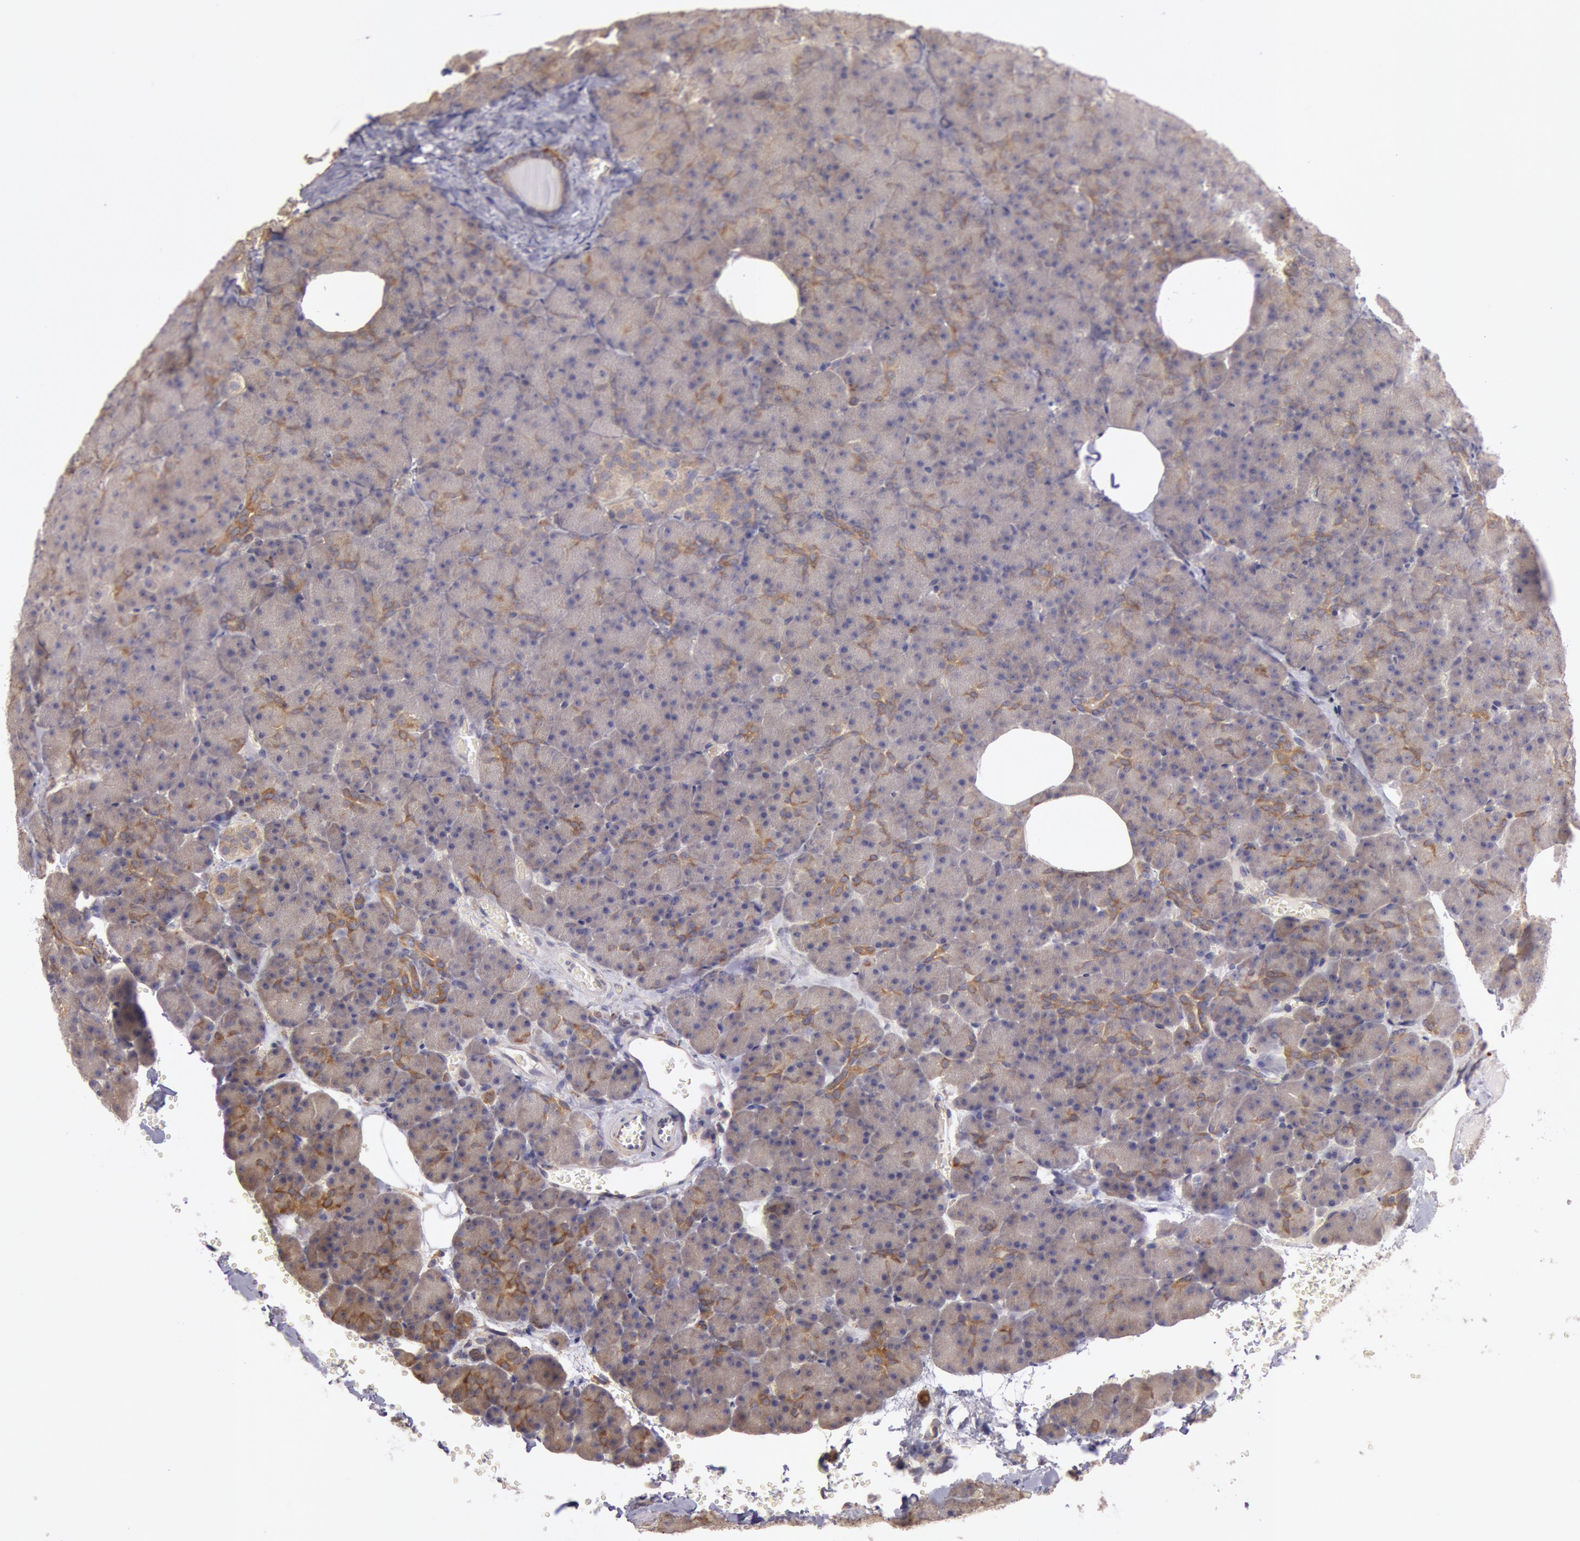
{"staining": {"intensity": "moderate", "quantity": ">75%", "location": "cytoplasmic/membranous"}, "tissue": "pancreas", "cell_type": "Exocrine glandular cells", "image_type": "normal", "snomed": [{"axis": "morphology", "description": "Normal tissue, NOS"}, {"axis": "topography", "description": "Pancreas"}], "caption": "Pancreas stained with immunohistochemistry (IHC) exhibits moderate cytoplasmic/membranous expression in approximately >75% of exocrine glandular cells.", "gene": "NMT2", "patient": {"sex": "female", "age": 35}}